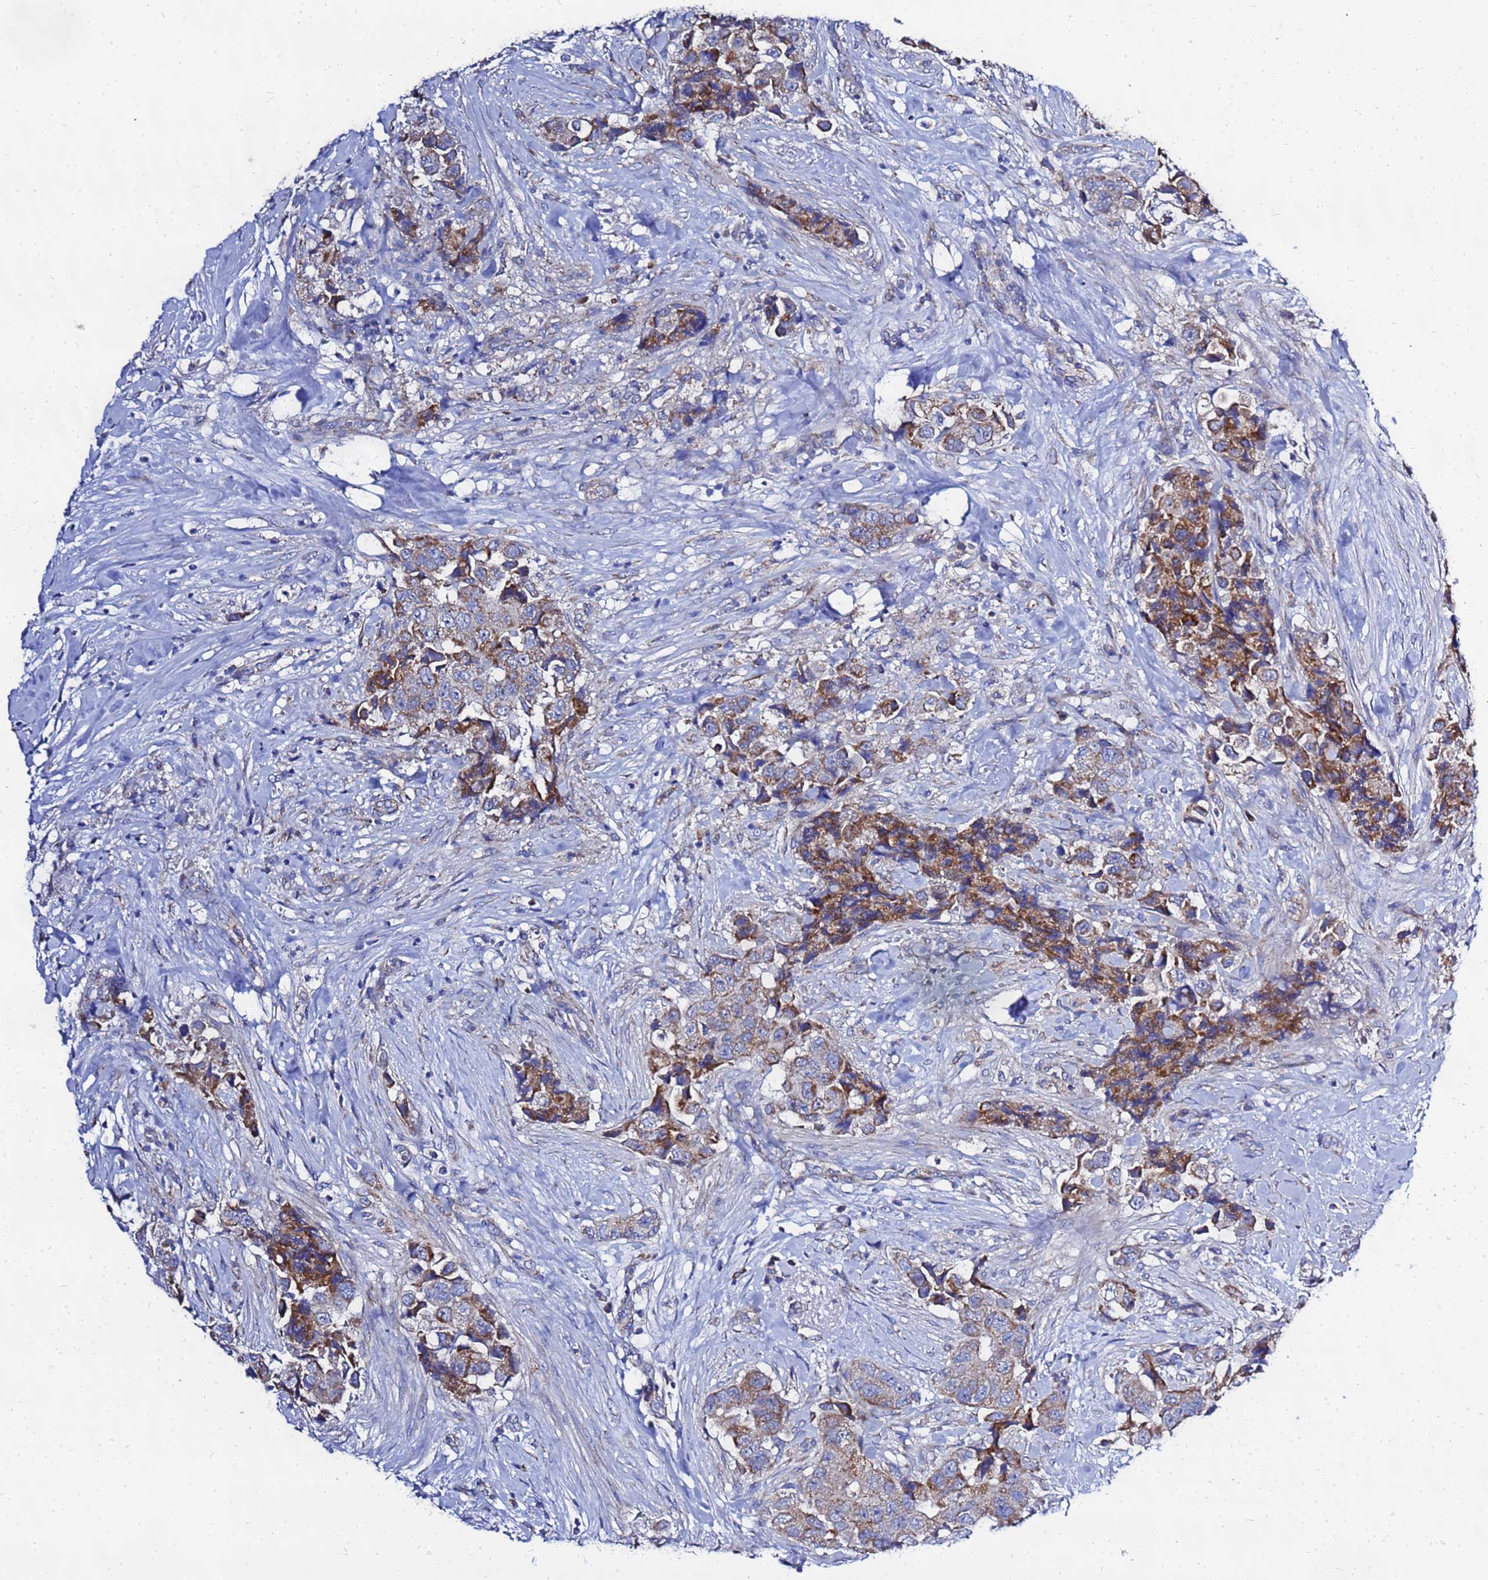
{"staining": {"intensity": "moderate", "quantity": "25%-75%", "location": "cytoplasmic/membranous"}, "tissue": "breast cancer", "cell_type": "Tumor cells", "image_type": "cancer", "snomed": [{"axis": "morphology", "description": "Normal tissue, NOS"}, {"axis": "morphology", "description": "Duct carcinoma"}, {"axis": "topography", "description": "Breast"}], "caption": "Breast intraductal carcinoma stained with IHC reveals moderate cytoplasmic/membranous expression in approximately 25%-75% of tumor cells.", "gene": "FAHD2A", "patient": {"sex": "female", "age": 62}}